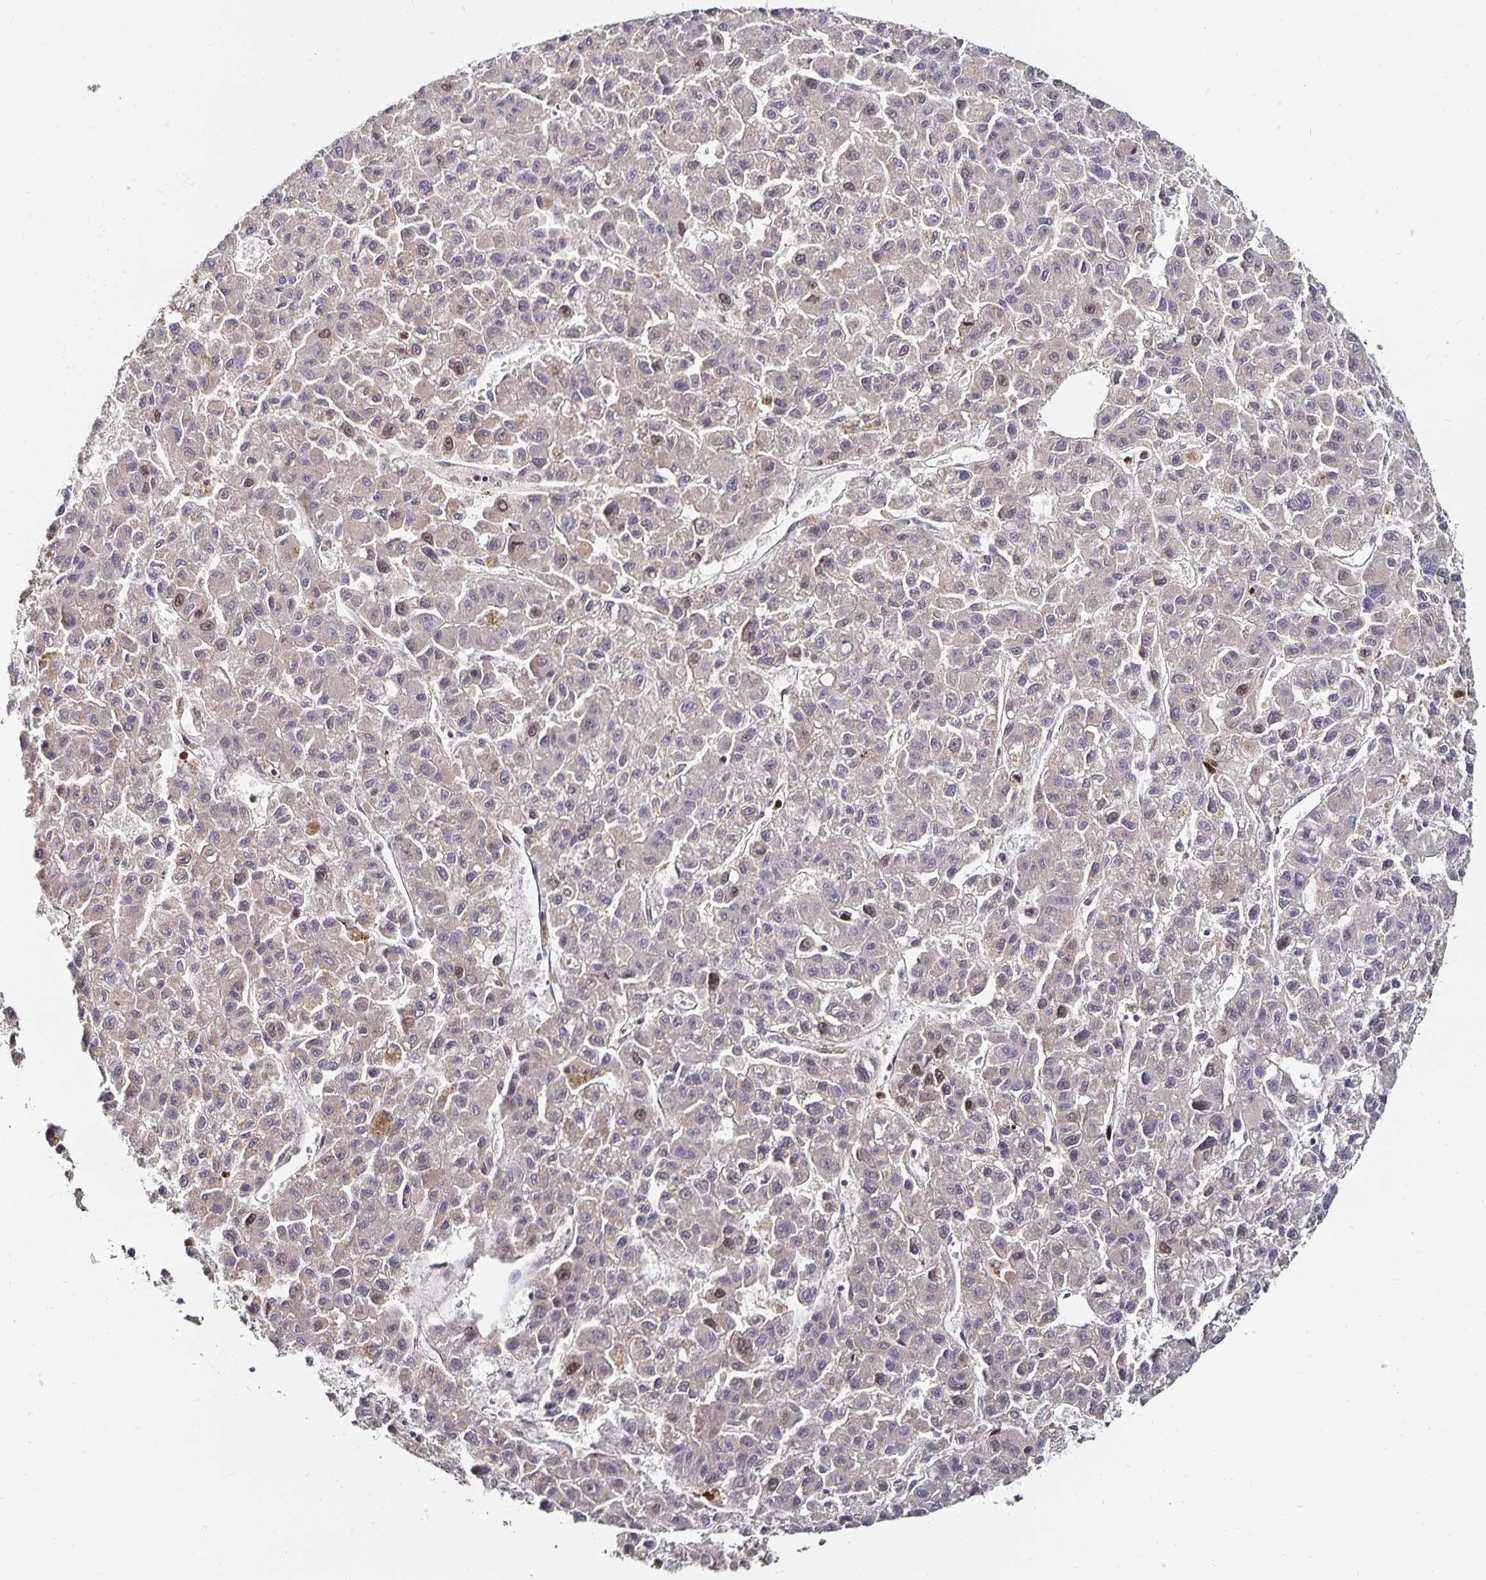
{"staining": {"intensity": "weak", "quantity": "<25%", "location": "cytoplasmic/membranous"}, "tissue": "liver cancer", "cell_type": "Tumor cells", "image_type": "cancer", "snomed": [{"axis": "morphology", "description": "Carcinoma, Hepatocellular, NOS"}, {"axis": "topography", "description": "Liver"}], "caption": "IHC photomicrograph of liver cancer (hepatocellular carcinoma) stained for a protein (brown), which reveals no positivity in tumor cells.", "gene": "ANLN", "patient": {"sex": "male", "age": 70}}